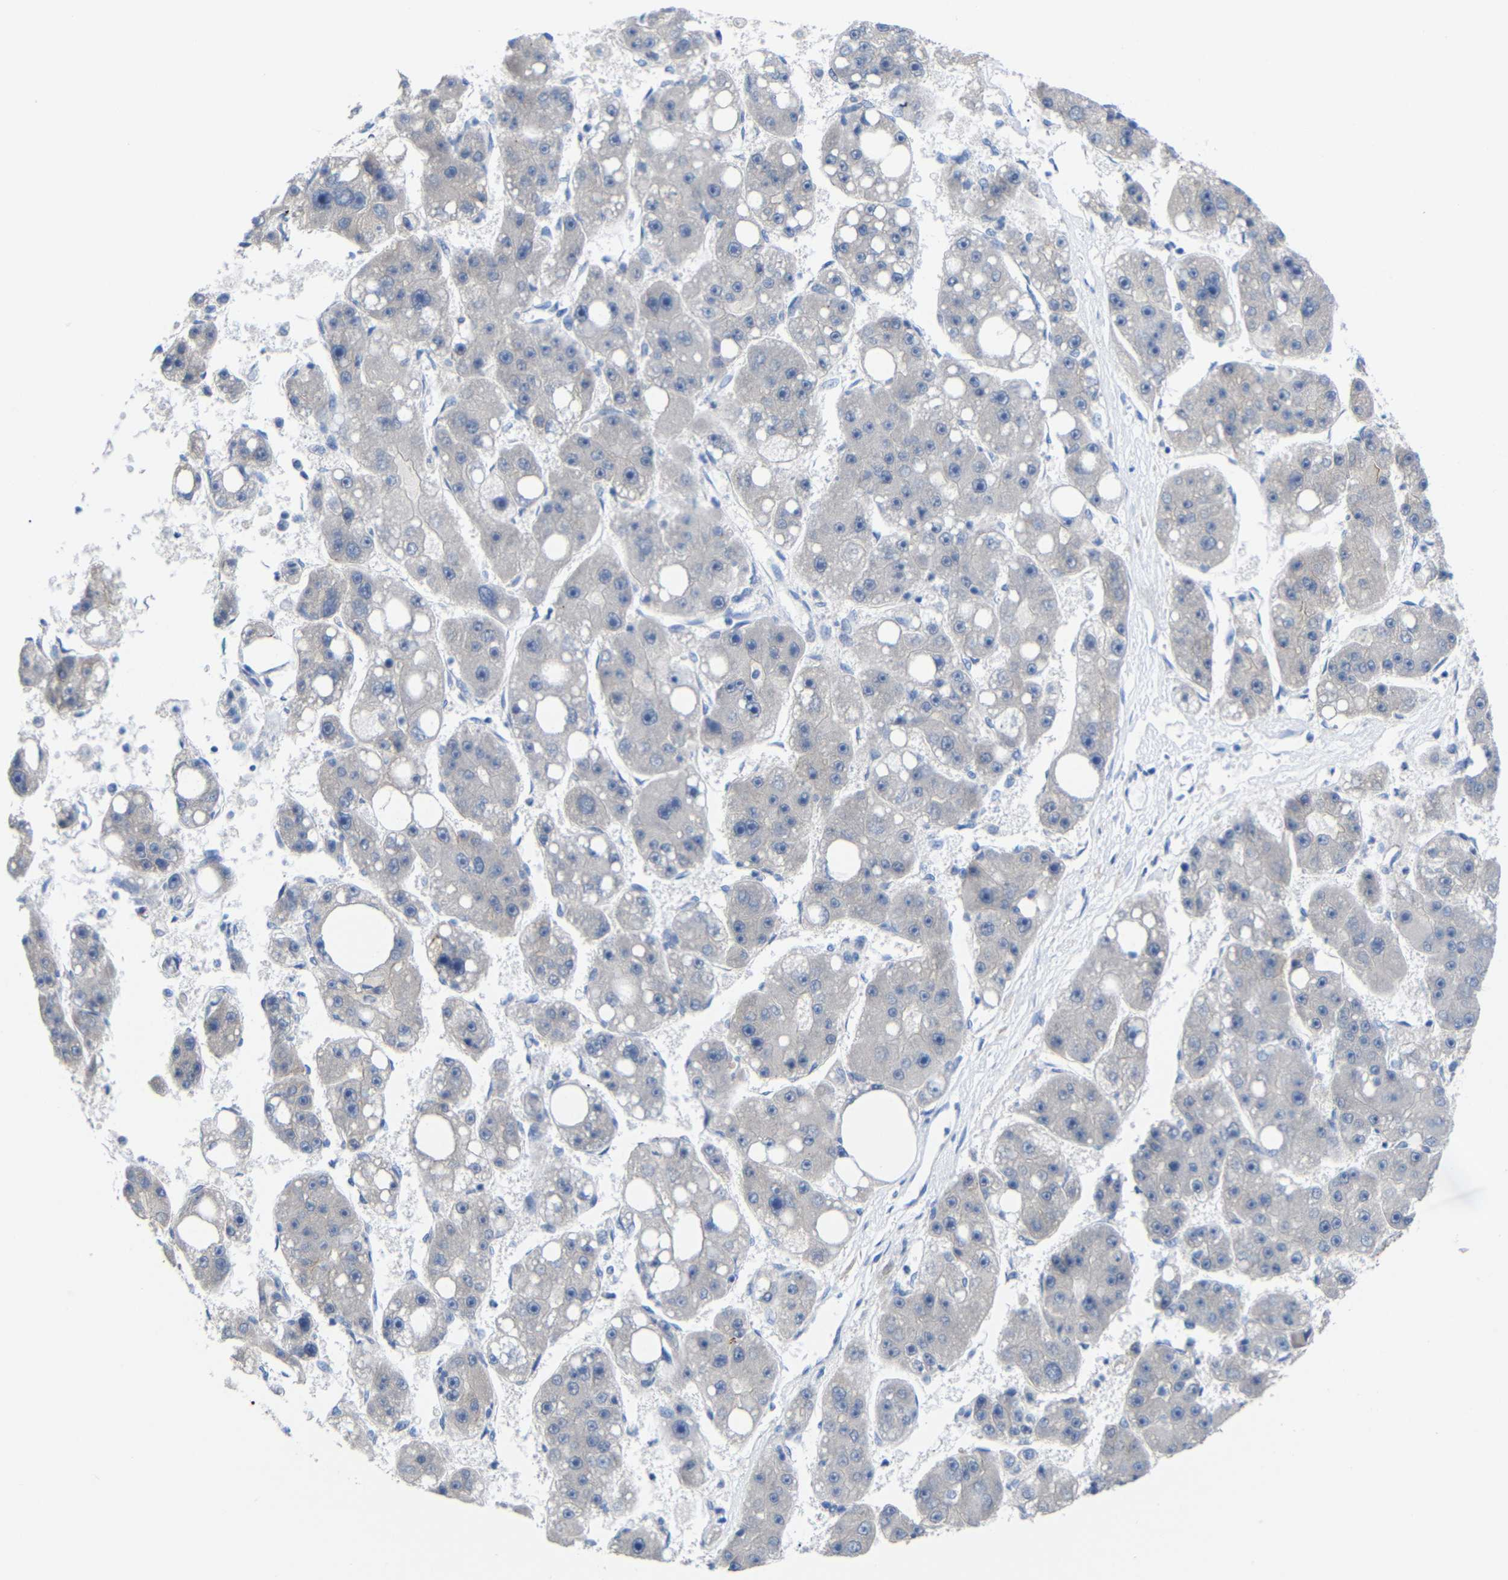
{"staining": {"intensity": "negative", "quantity": "none", "location": "none"}, "tissue": "liver cancer", "cell_type": "Tumor cells", "image_type": "cancer", "snomed": [{"axis": "morphology", "description": "Carcinoma, Hepatocellular, NOS"}, {"axis": "topography", "description": "Liver"}], "caption": "DAB immunohistochemical staining of human liver cancer (hepatocellular carcinoma) displays no significant expression in tumor cells.", "gene": "CMTM1", "patient": {"sex": "female", "age": 61}}